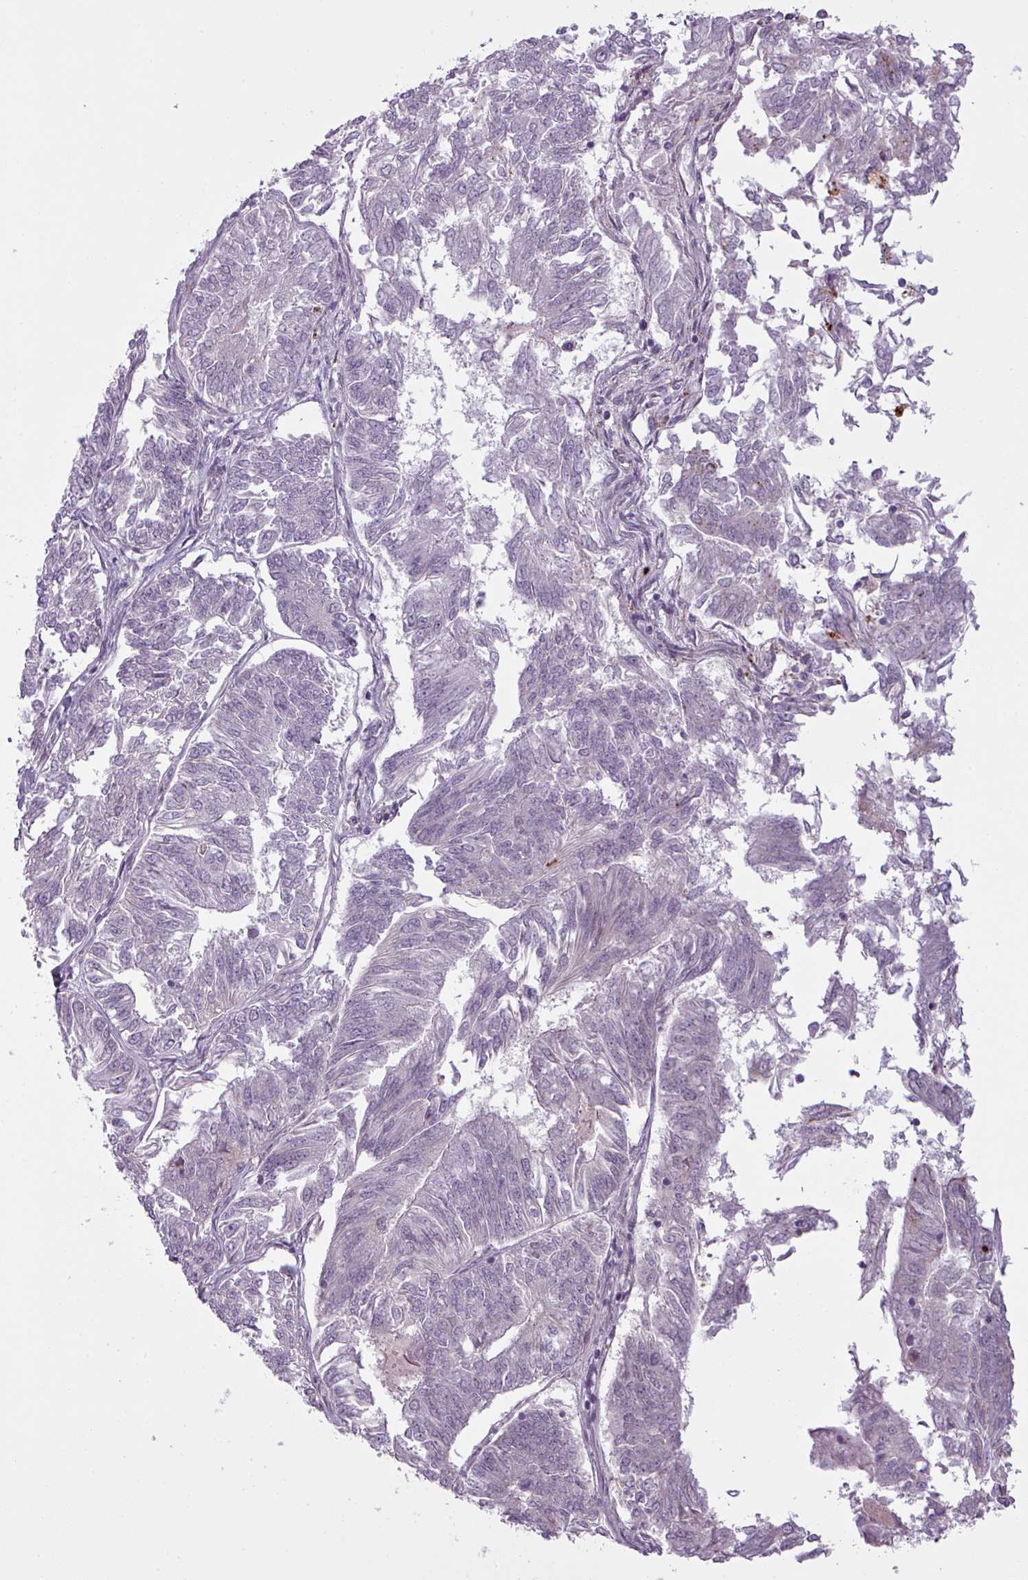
{"staining": {"intensity": "moderate", "quantity": "<25%", "location": "cytoplasmic/membranous"}, "tissue": "endometrial cancer", "cell_type": "Tumor cells", "image_type": "cancer", "snomed": [{"axis": "morphology", "description": "Adenocarcinoma, NOS"}, {"axis": "topography", "description": "Endometrium"}], "caption": "This is an image of immunohistochemistry staining of endometrial cancer (adenocarcinoma), which shows moderate expression in the cytoplasmic/membranous of tumor cells.", "gene": "MAP7D2", "patient": {"sex": "female", "age": 58}}